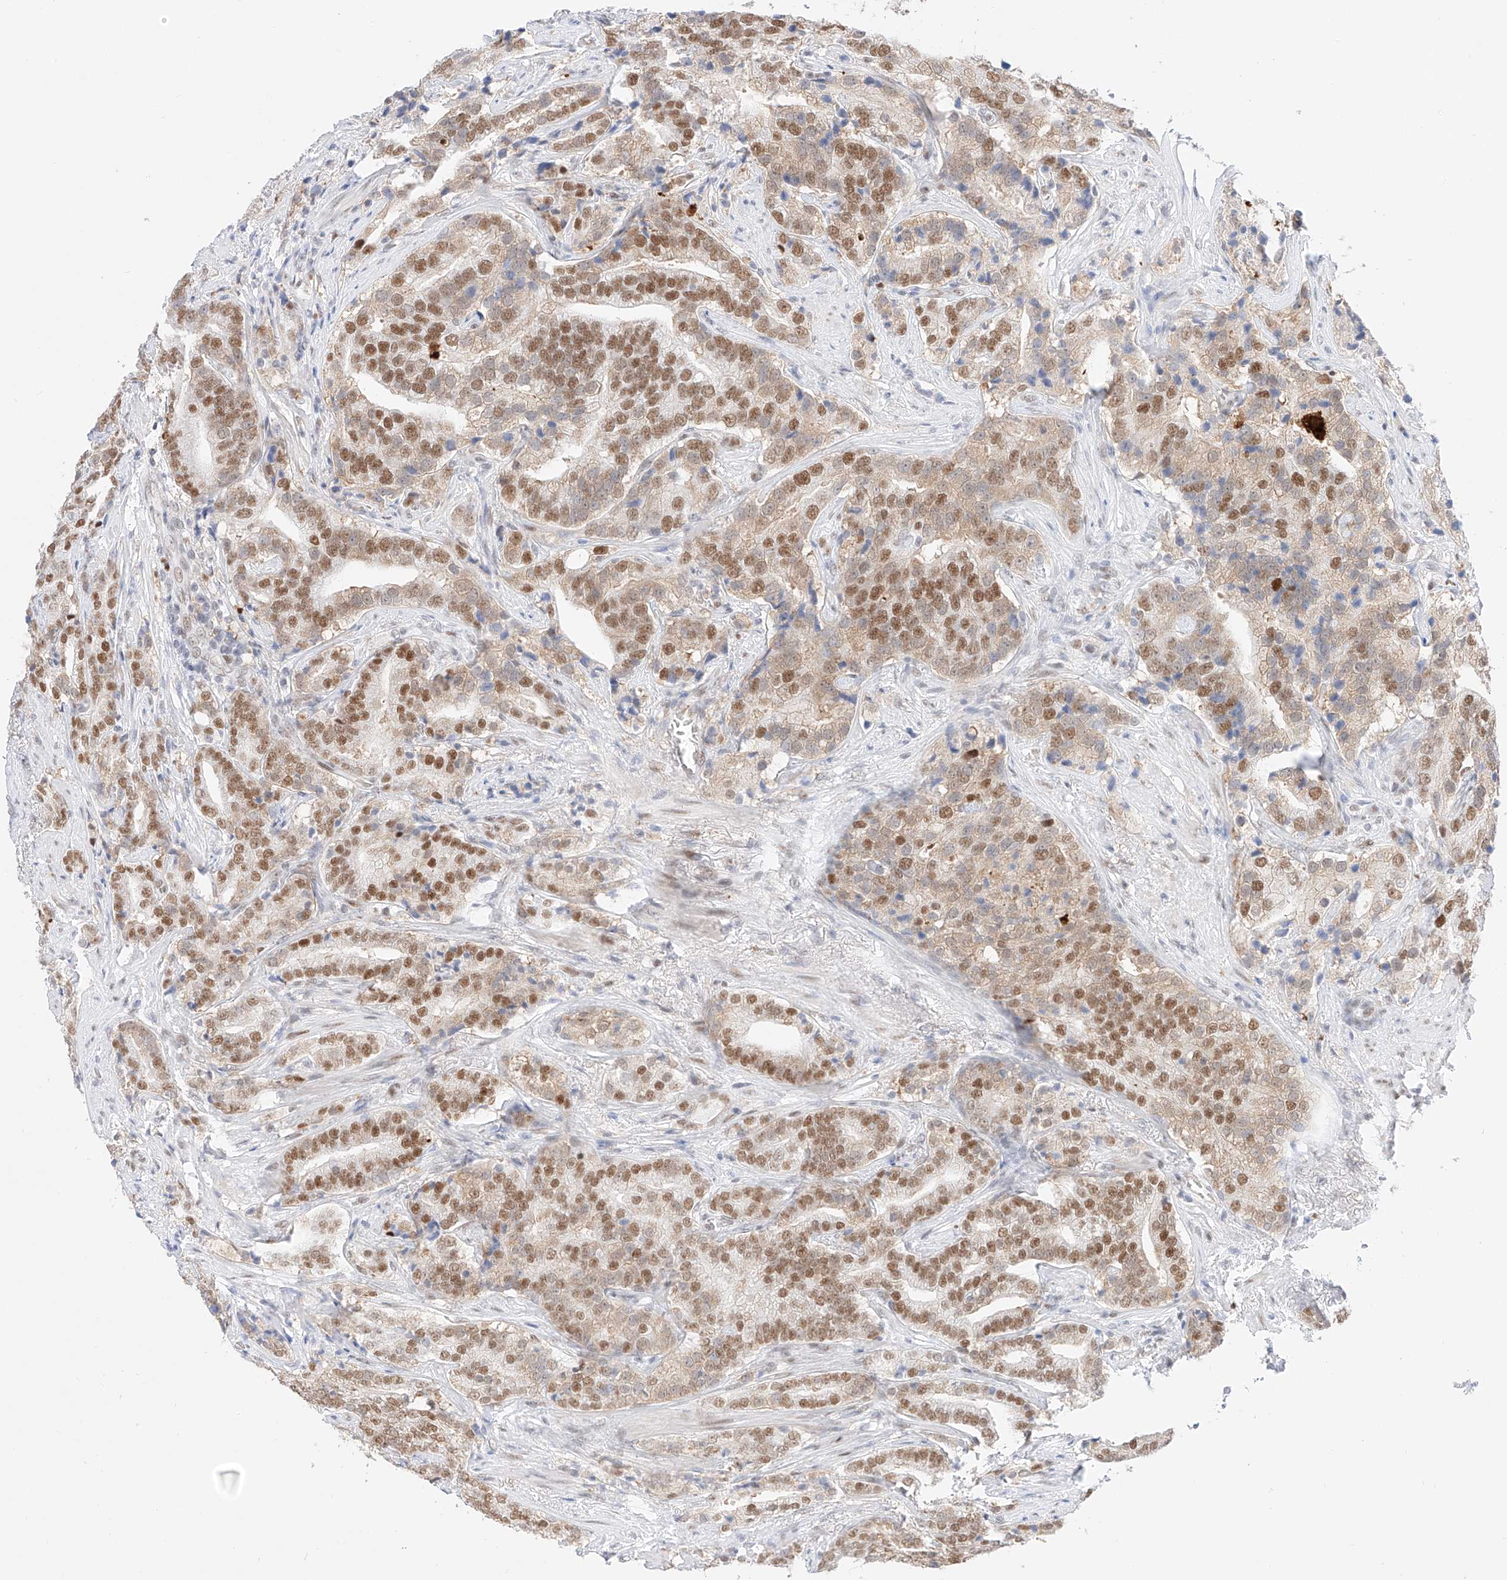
{"staining": {"intensity": "moderate", "quantity": ">75%", "location": "nuclear"}, "tissue": "prostate cancer", "cell_type": "Tumor cells", "image_type": "cancer", "snomed": [{"axis": "morphology", "description": "Adenocarcinoma, High grade"}, {"axis": "topography", "description": "Prostate"}], "caption": "Prostate cancer (high-grade adenocarcinoma) was stained to show a protein in brown. There is medium levels of moderate nuclear expression in about >75% of tumor cells. The staining is performed using DAB brown chromogen to label protein expression. The nuclei are counter-stained blue using hematoxylin.", "gene": "APIP", "patient": {"sex": "male", "age": 57}}